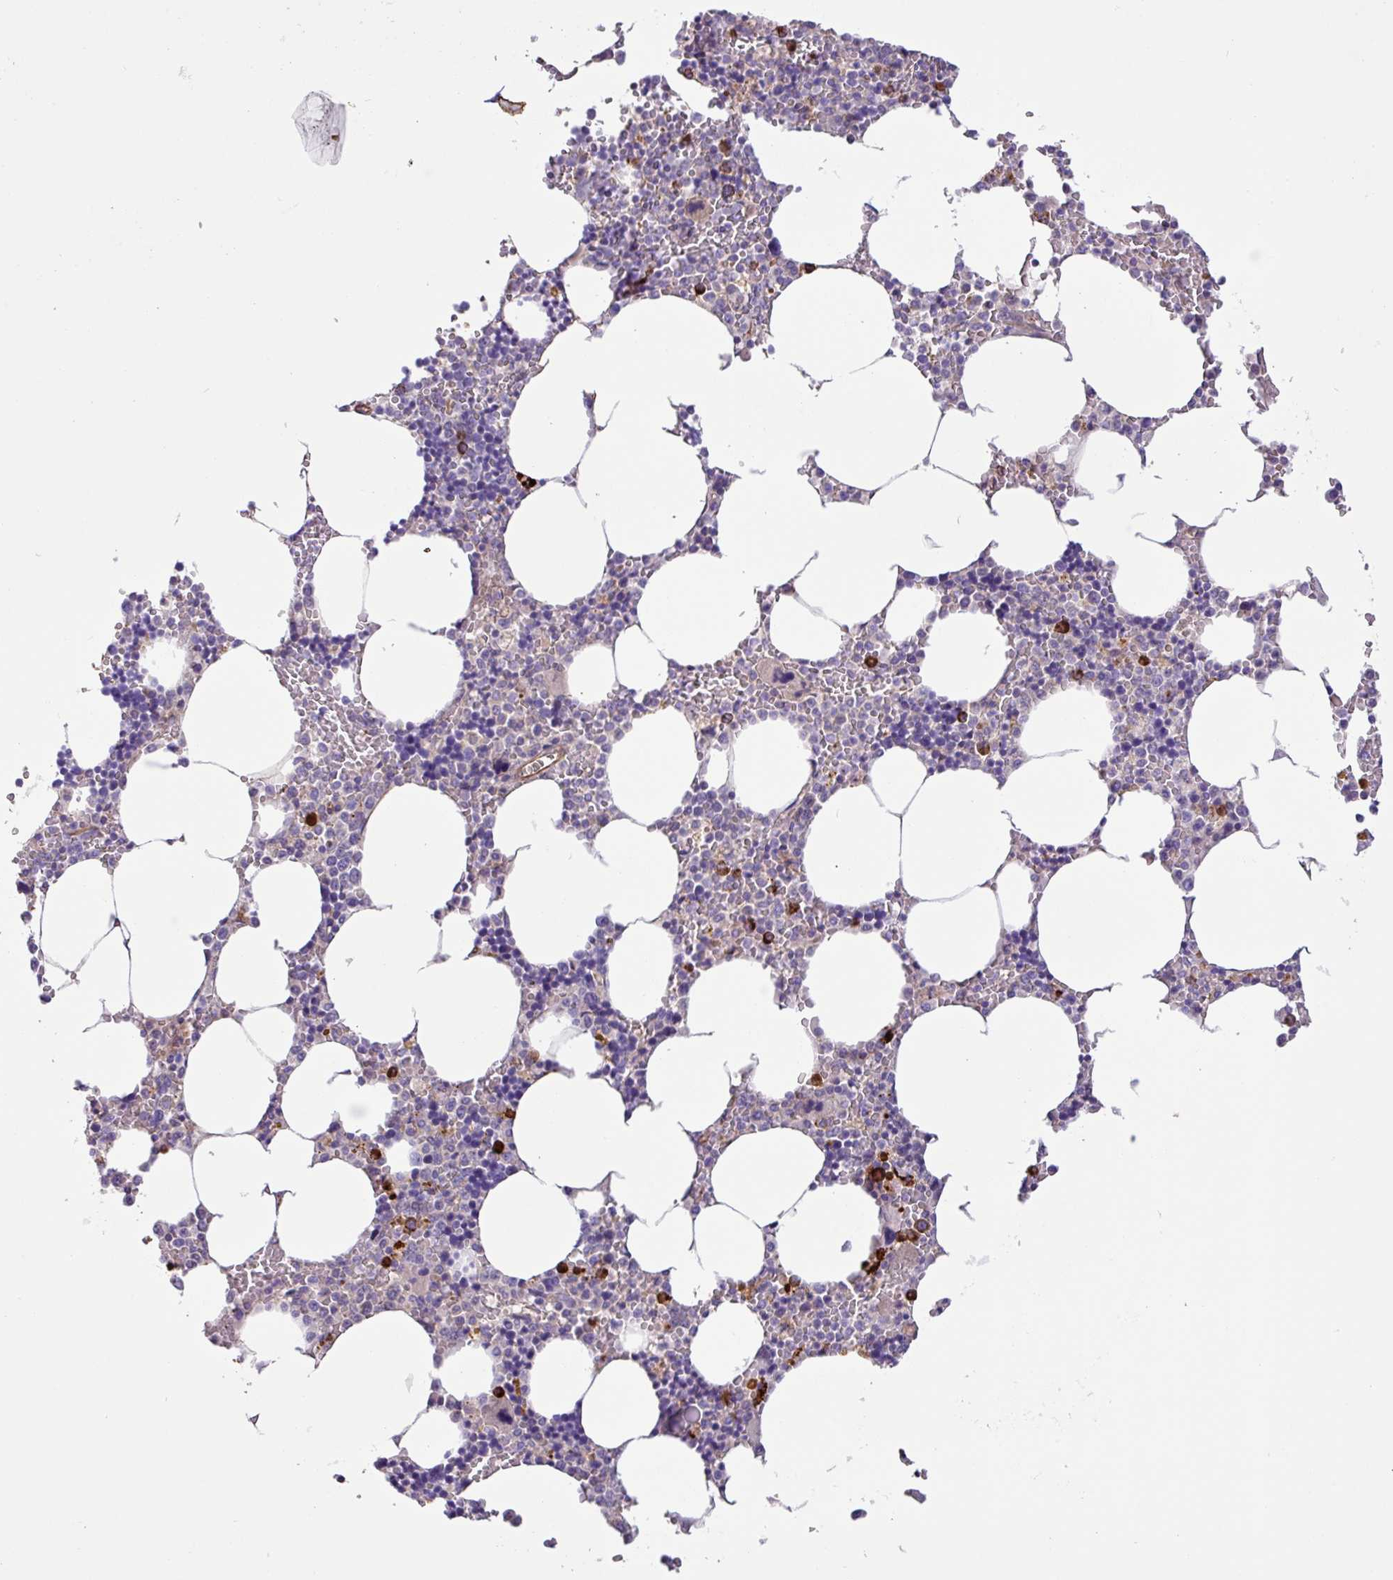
{"staining": {"intensity": "strong", "quantity": "<25%", "location": "cytoplasmic/membranous"}, "tissue": "bone marrow", "cell_type": "Hematopoietic cells", "image_type": "normal", "snomed": [{"axis": "morphology", "description": "Normal tissue, NOS"}, {"axis": "topography", "description": "Bone marrow"}], "caption": "Strong cytoplasmic/membranous protein positivity is appreciated in approximately <25% of hematopoietic cells in bone marrow.", "gene": "MRM2", "patient": {"sex": "male", "age": 70}}